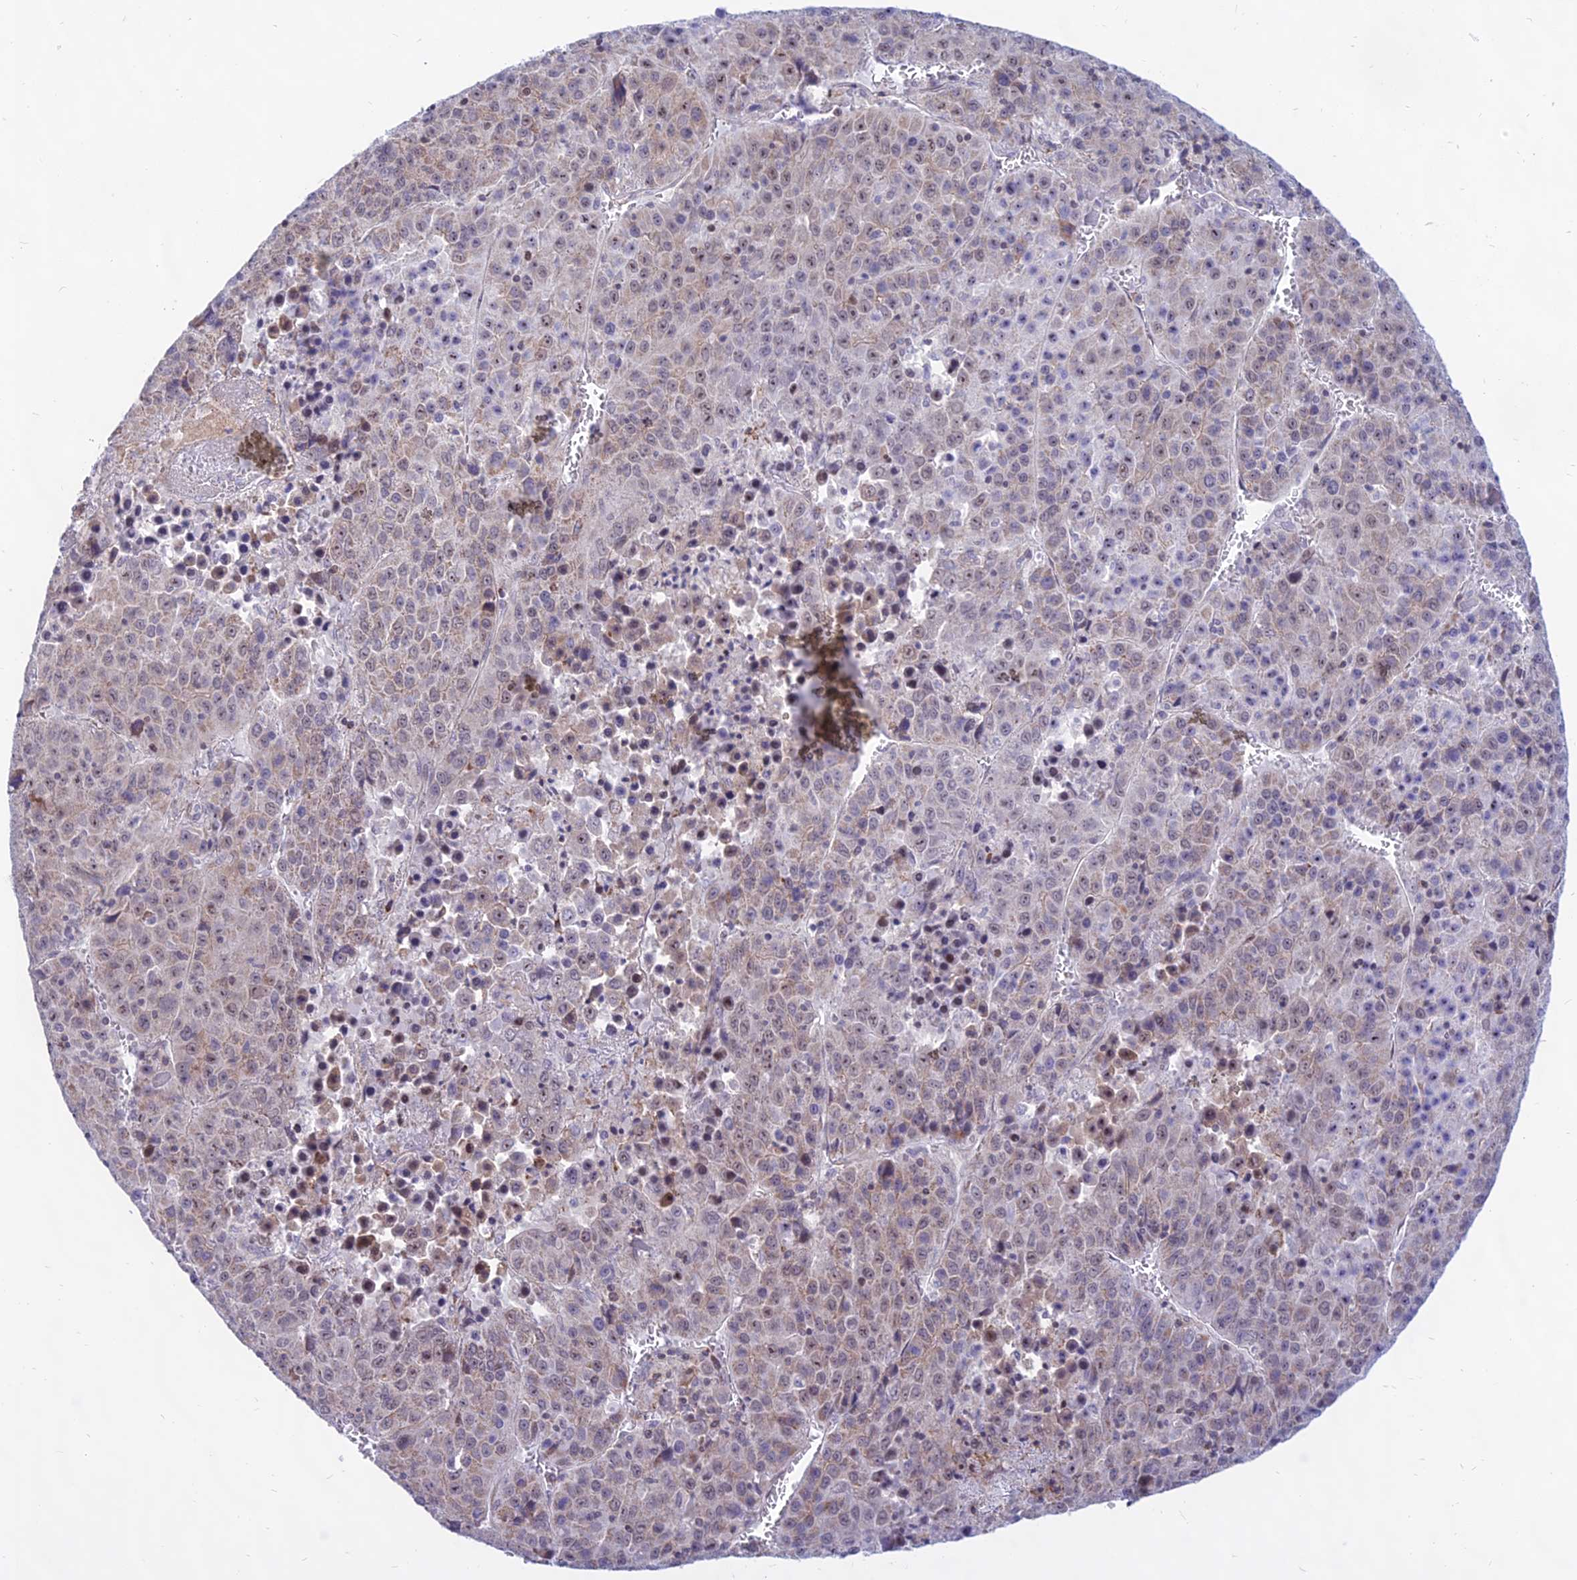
{"staining": {"intensity": "weak", "quantity": "25%-75%", "location": "cytoplasmic/membranous,nuclear"}, "tissue": "liver cancer", "cell_type": "Tumor cells", "image_type": "cancer", "snomed": [{"axis": "morphology", "description": "Carcinoma, Hepatocellular, NOS"}, {"axis": "topography", "description": "Liver"}], "caption": "Protein expression analysis of hepatocellular carcinoma (liver) demonstrates weak cytoplasmic/membranous and nuclear staining in approximately 25%-75% of tumor cells. Using DAB (3,3'-diaminobenzidine) (brown) and hematoxylin (blue) stains, captured at high magnification using brightfield microscopy.", "gene": "KRR1", "patient": {"sex": "female", "age": 53}}